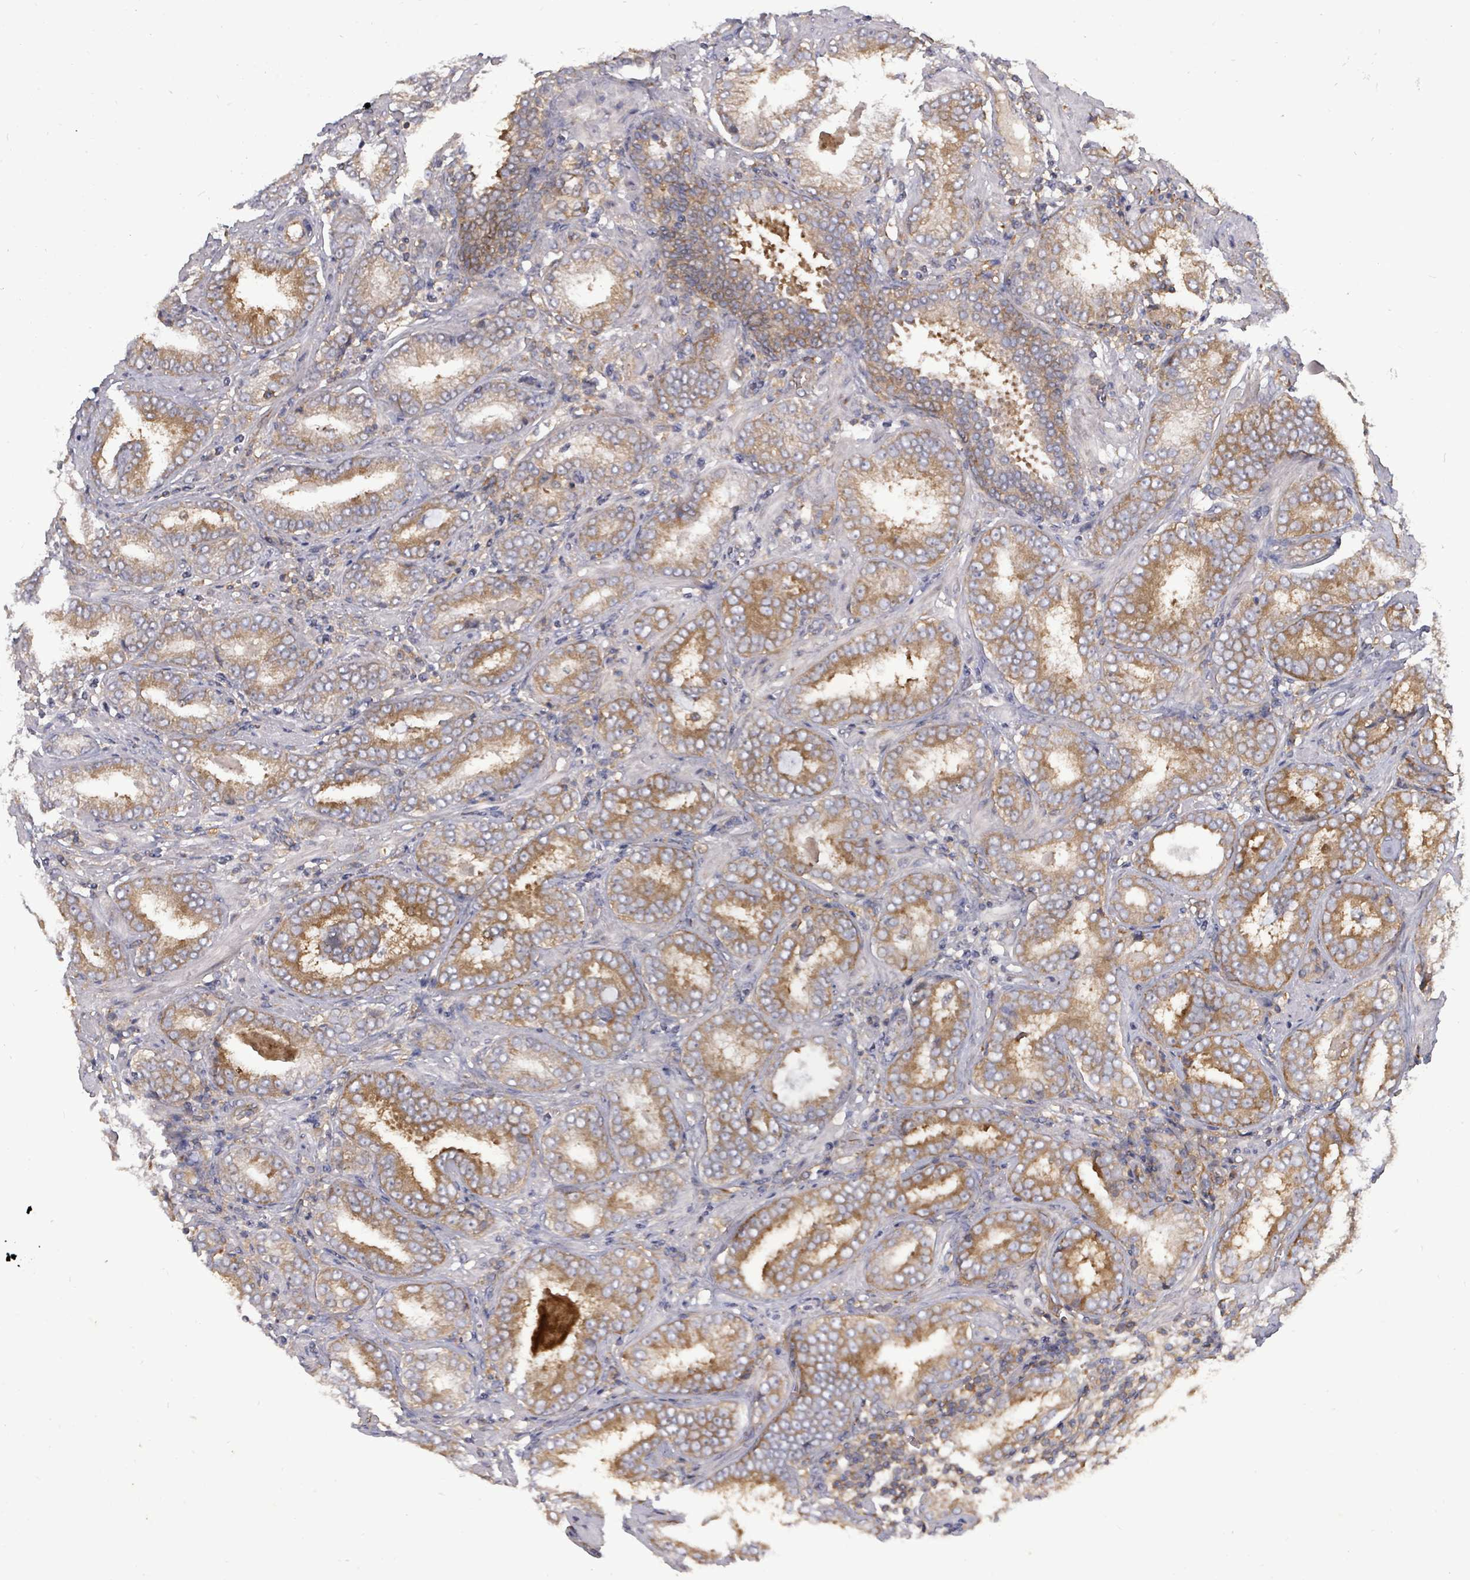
{"staining": {"intensity": "moderate", "quantity": ">75%", "location": "cytoplasmic/membranous"}, "tissue": "prostate cancer", "cell_type": "Tumor cells", "image_type": "cancer", "snomed": [{"axis": "morphology", "description": "Adenocarcinoma, High grade"}, {"axis": "topography", "description": "Prostate"}], "caption": "Prostate cancer (adenocarcinoma (high-grade)) stained for a protein exhibits moderate cytoplasmic/membranous positivity in tumor cells.", "gene": "EIF3C", "patient": {"sex": "male", "age": 72}}